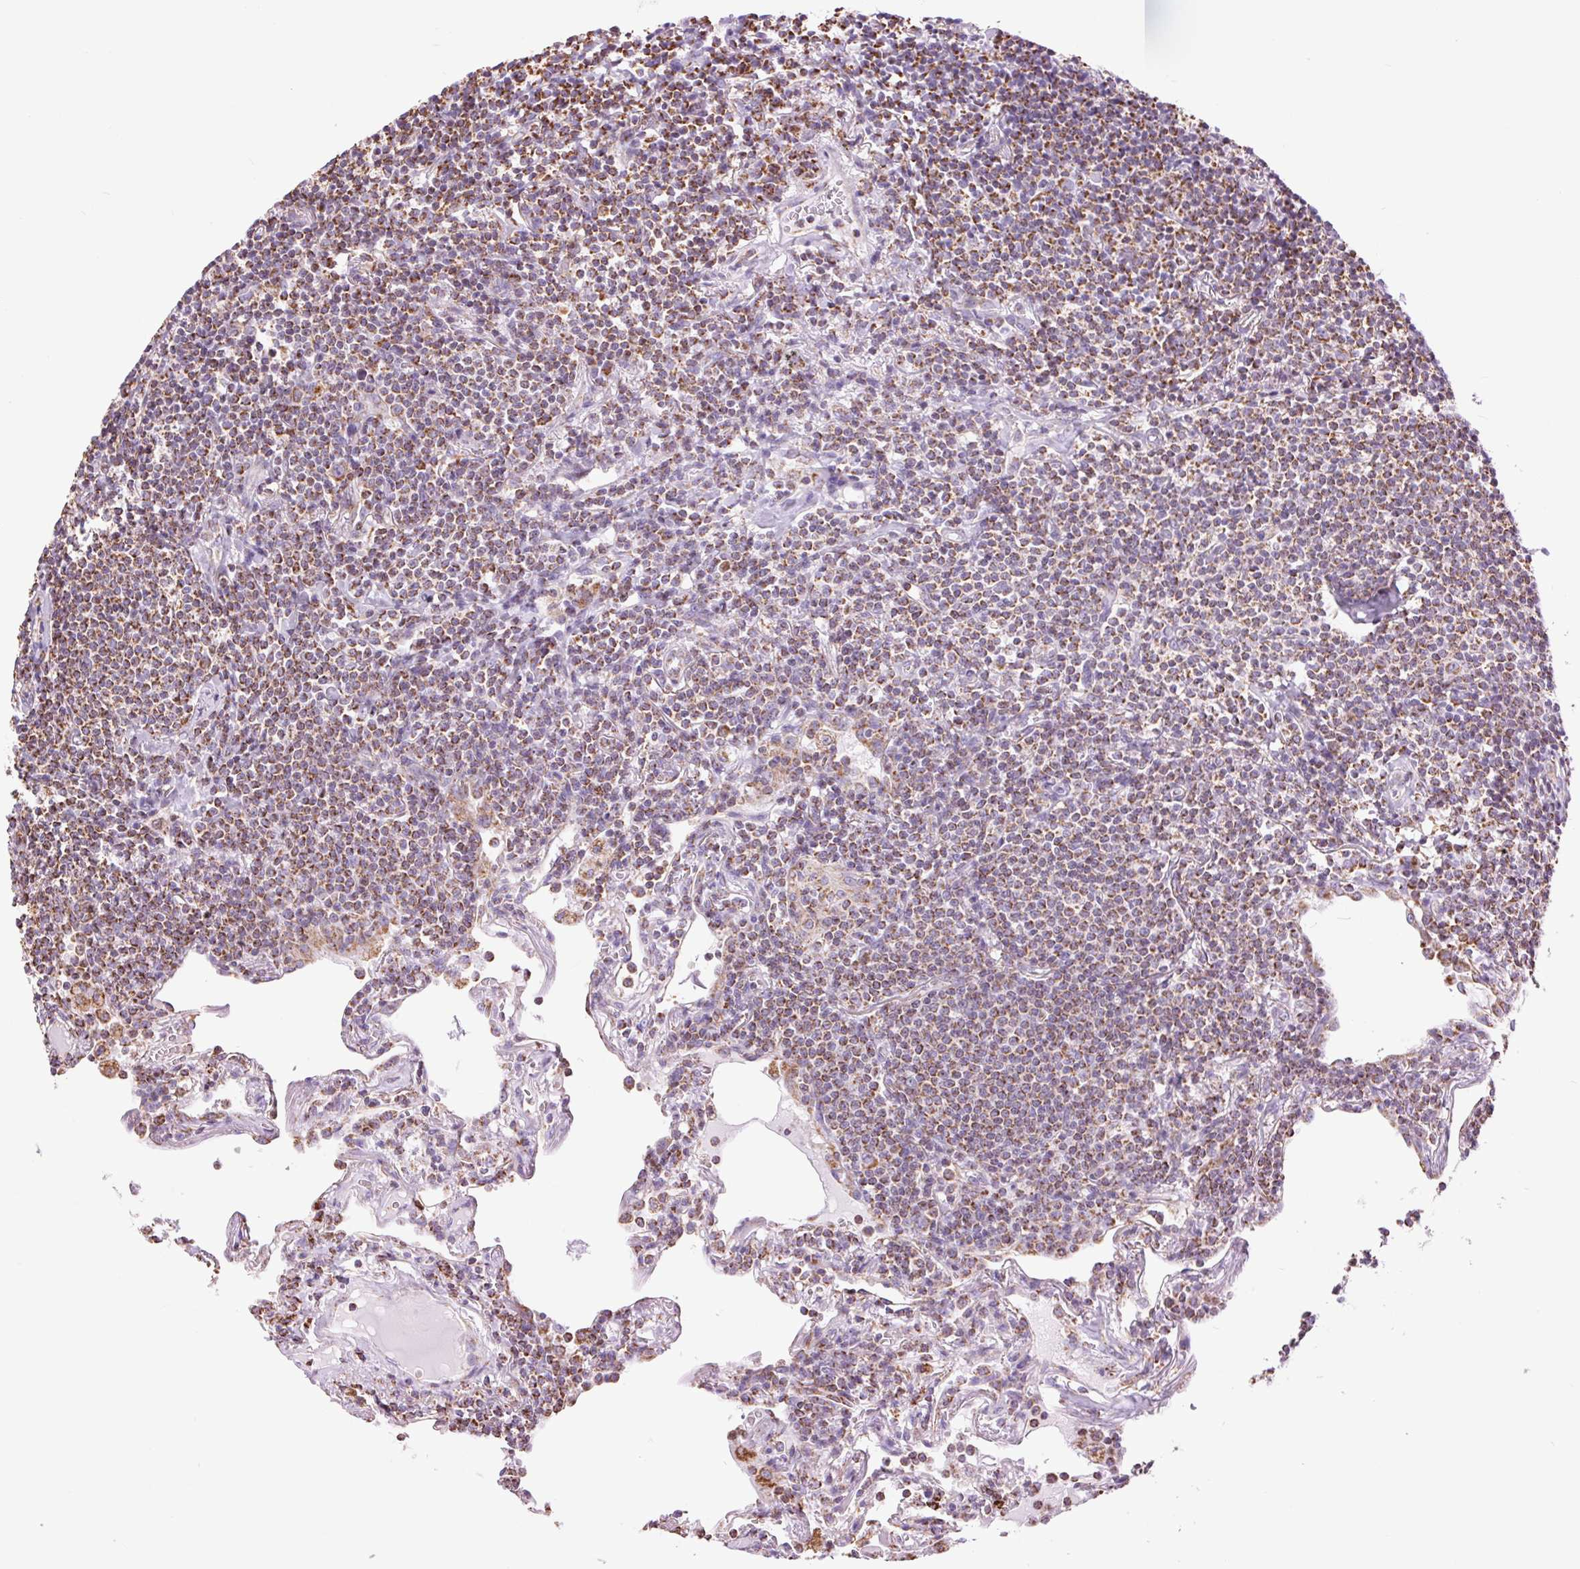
{"staining": {"intensity": "strong", "quantity": ">75%", "location": "cytoplasmic/membranous"}, "tissue": "lymphoma", "cell_type": "Tumor cells", "image_type": "cancer", "snomed": [{"axis": "morphology", "description": "Malignant lymphoma, non-Hodgkin's type, Low grade"}, {"axis": "topography", "description": "Lung"}], "caption": "Immunohistochemical staining of human low-grade malignant lymphoma, non-Hodgkin's type displays high levels of strong cytoplasmic/membranous protein staining in about >75% of tumor cells. (DAB (3,3'-diaminobenzidine) = brown stain, brightfield microscopy at high magnification).", "gene": "ATP5PB", "patient": {"sex": "female", "age": 71}}